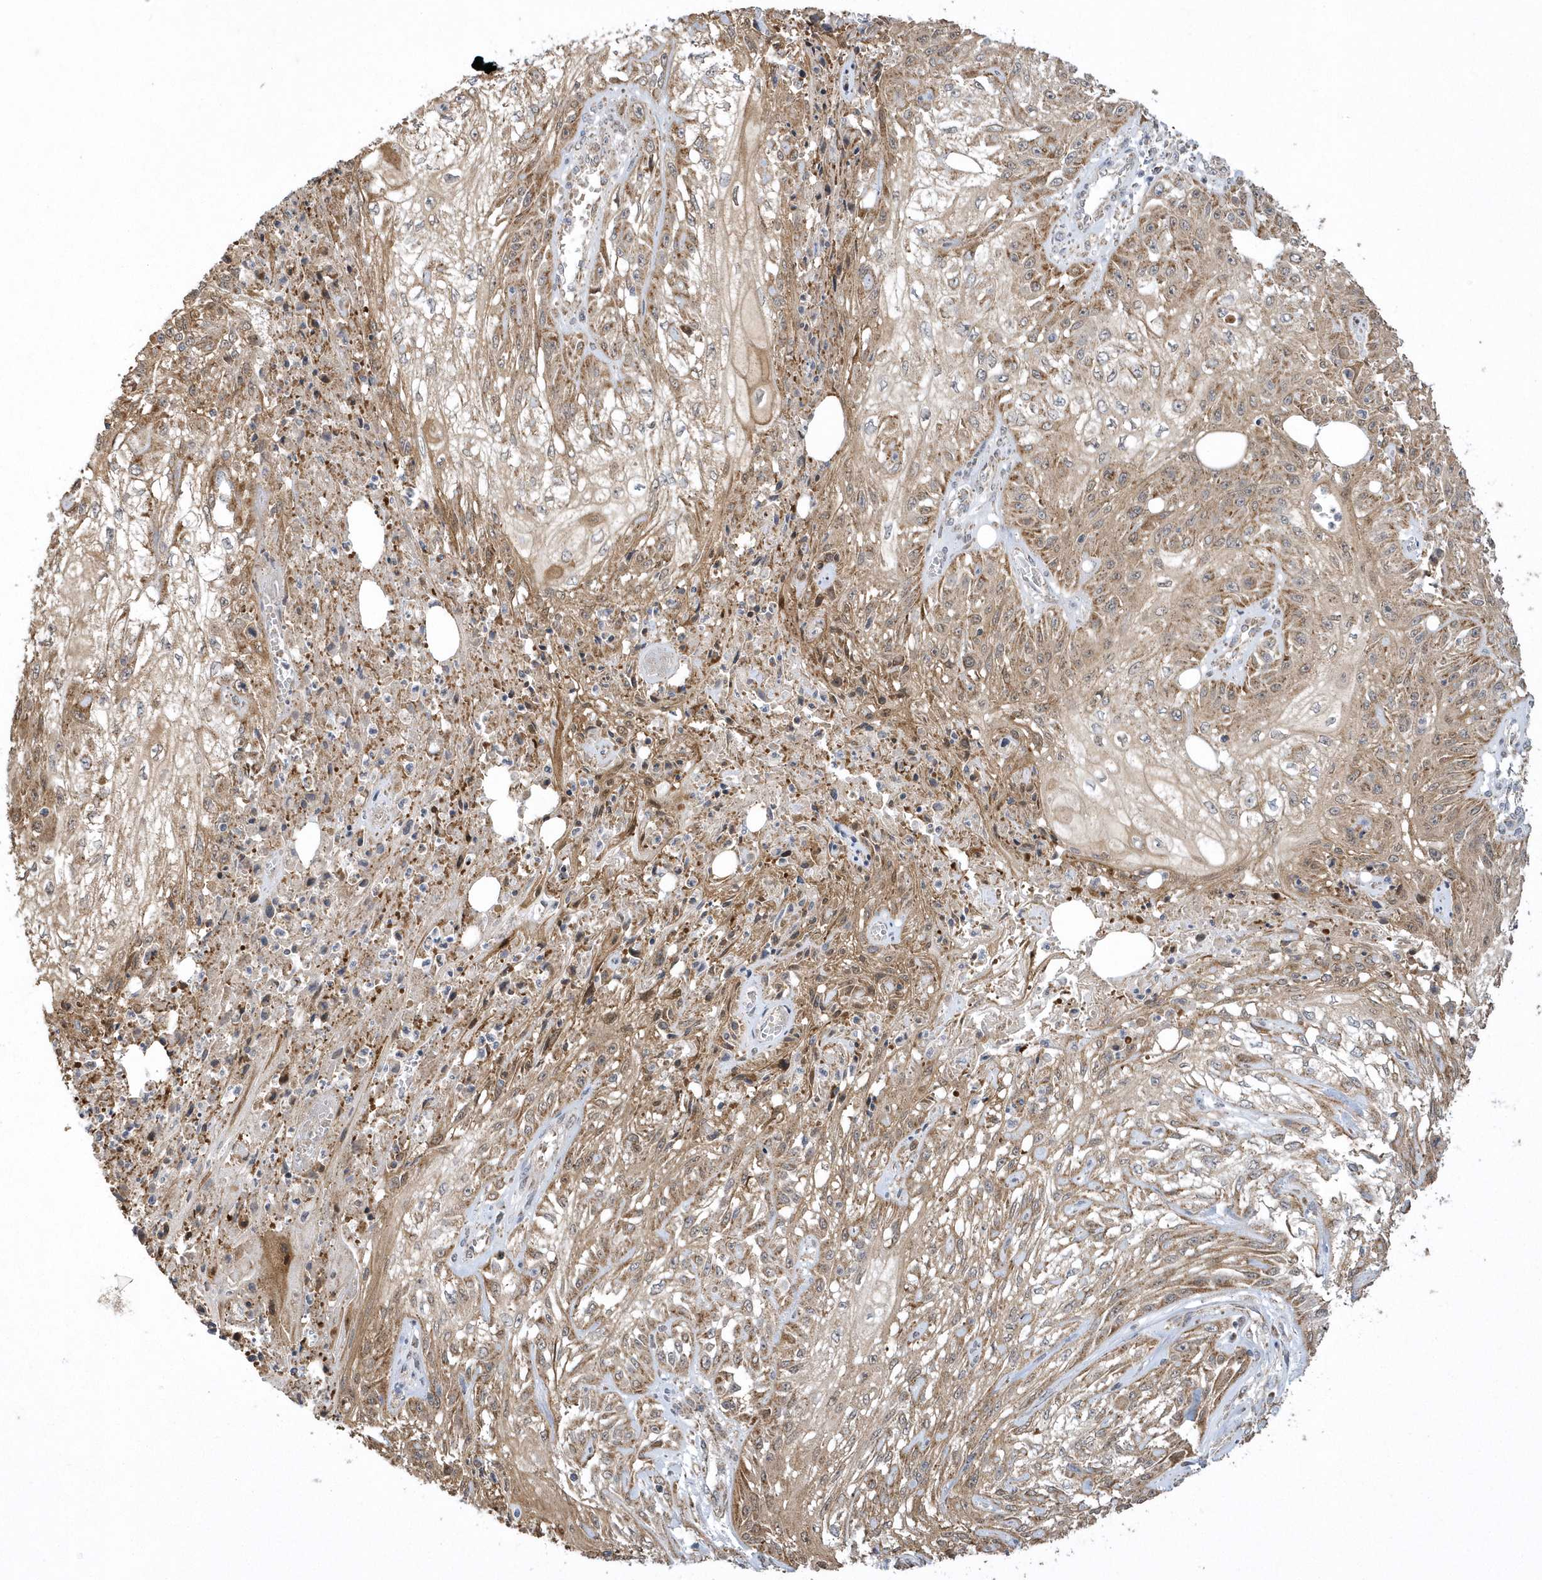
{"staining": {"intensity": "moderate", "quantity": ">75%", "location": "cytoplasmic/membranous"}, "tissue": "skin cancer", "cell_type": "Tumor cells", "image_type": "cancer", "snomed": [{"axis": "morphology", "description": "Squamous cell carcinoma, NOS"}, {"axis": "morphology", "description": "Squamous cell carcinoma, metastatic, NOS"}, {"axis": "topography", "description": "Skin"}, {"axis": "topography", "description": "Lymph node"}], "caption": "The histopathology image demonstrates a brown stain indicating the presence of a protein in the cytoplasmic/membranous of tumor cells in skin squamous cell carcinoma.", "gene": "SLX9", "patient": {"sex": "male", "age": 75}}